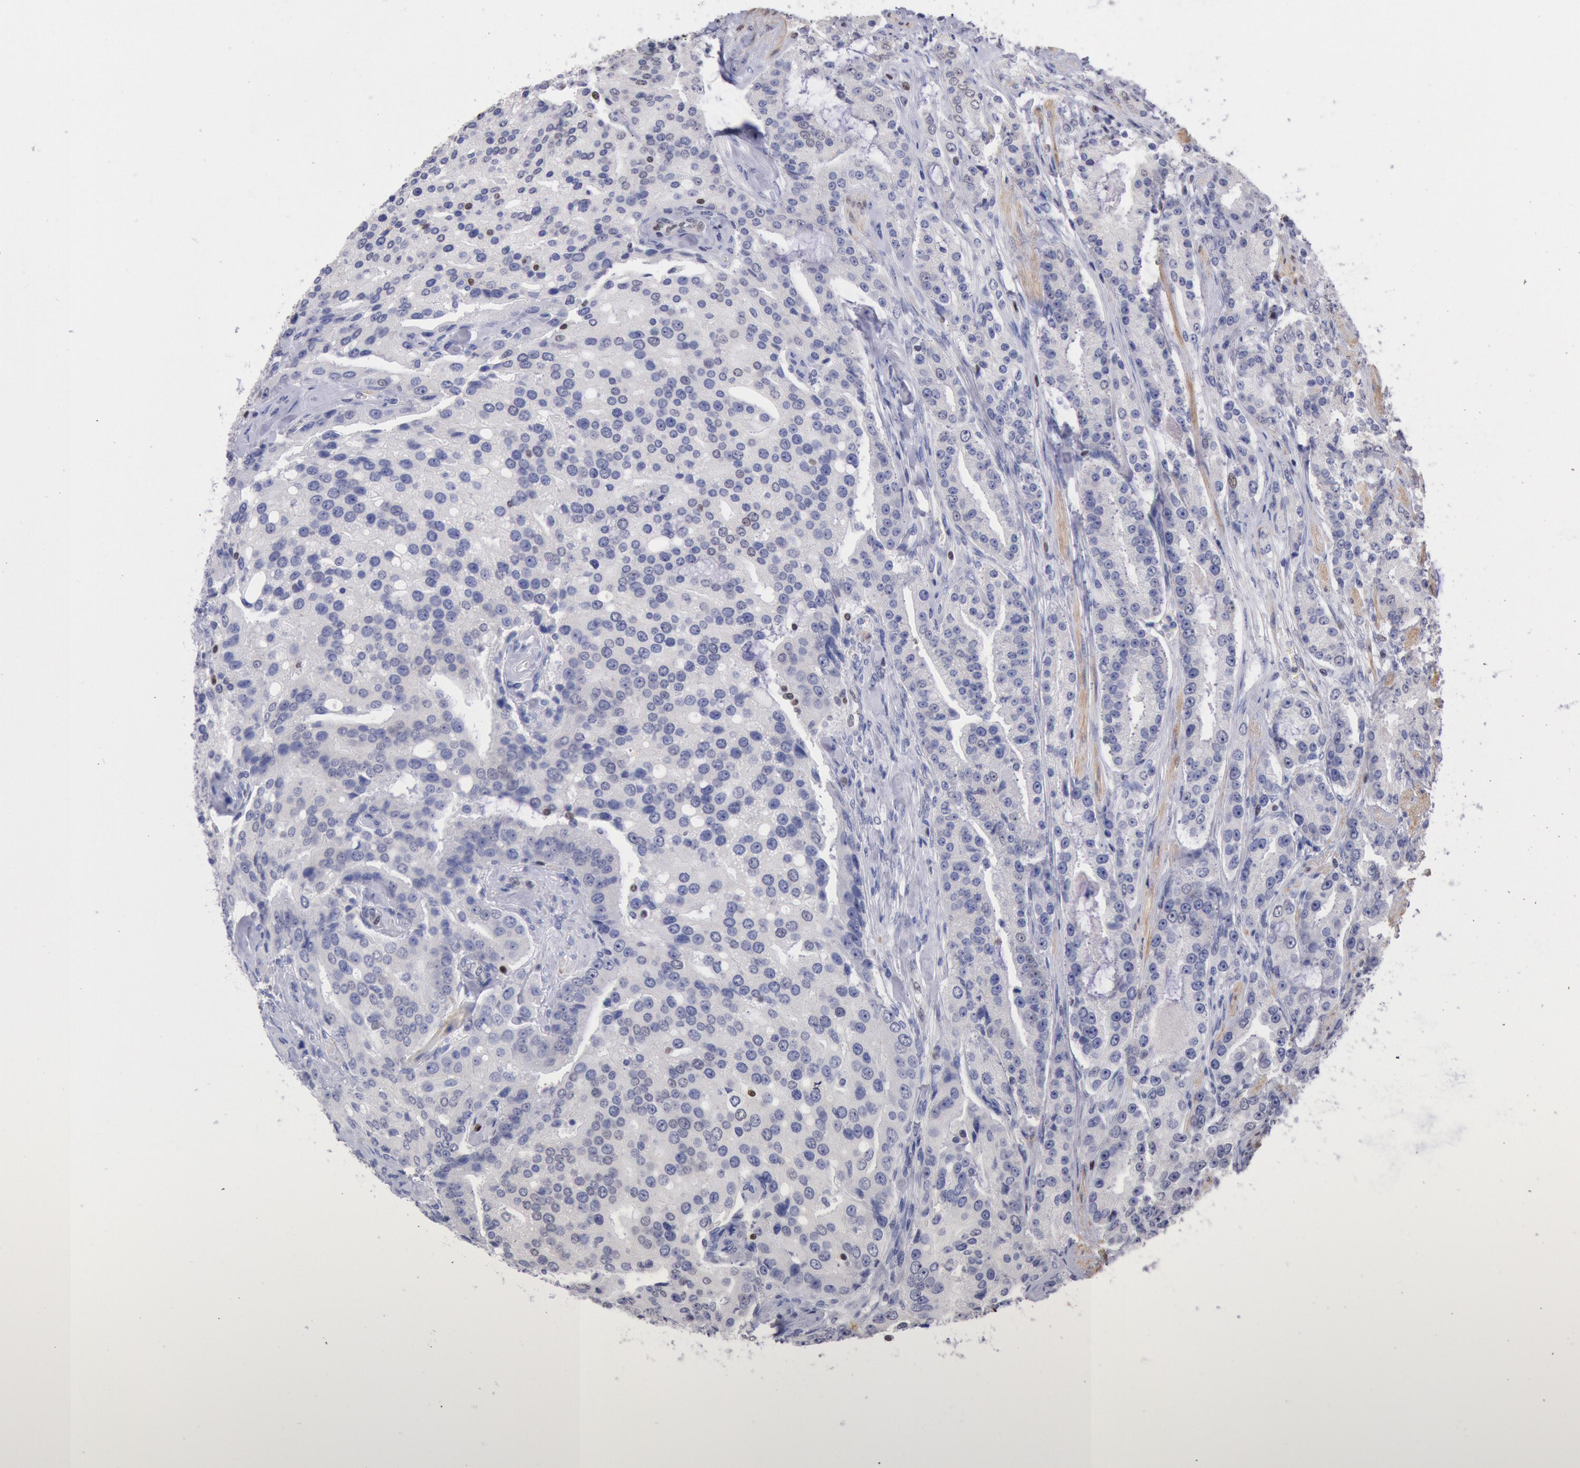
{"staining": {"intensity": "negative", "quantity": "none", "location": "none"}, "tissue": "prostate cancer", "cell_type": "Tumor cells", "image_type": "cancer", "snomed": [{"axis": "morphology", "description": "Adenocarcinoma, Medium grade"}, {"axis": "topography", "description": "Prostate"}], "caption": "Protein analysis of prostate cancer (medium-grade adenocarcinoma) exhibits no significant staining in tumor cells.", "gene": "RPS6KA5", "patient": {"sex": "male", "age": 72}}